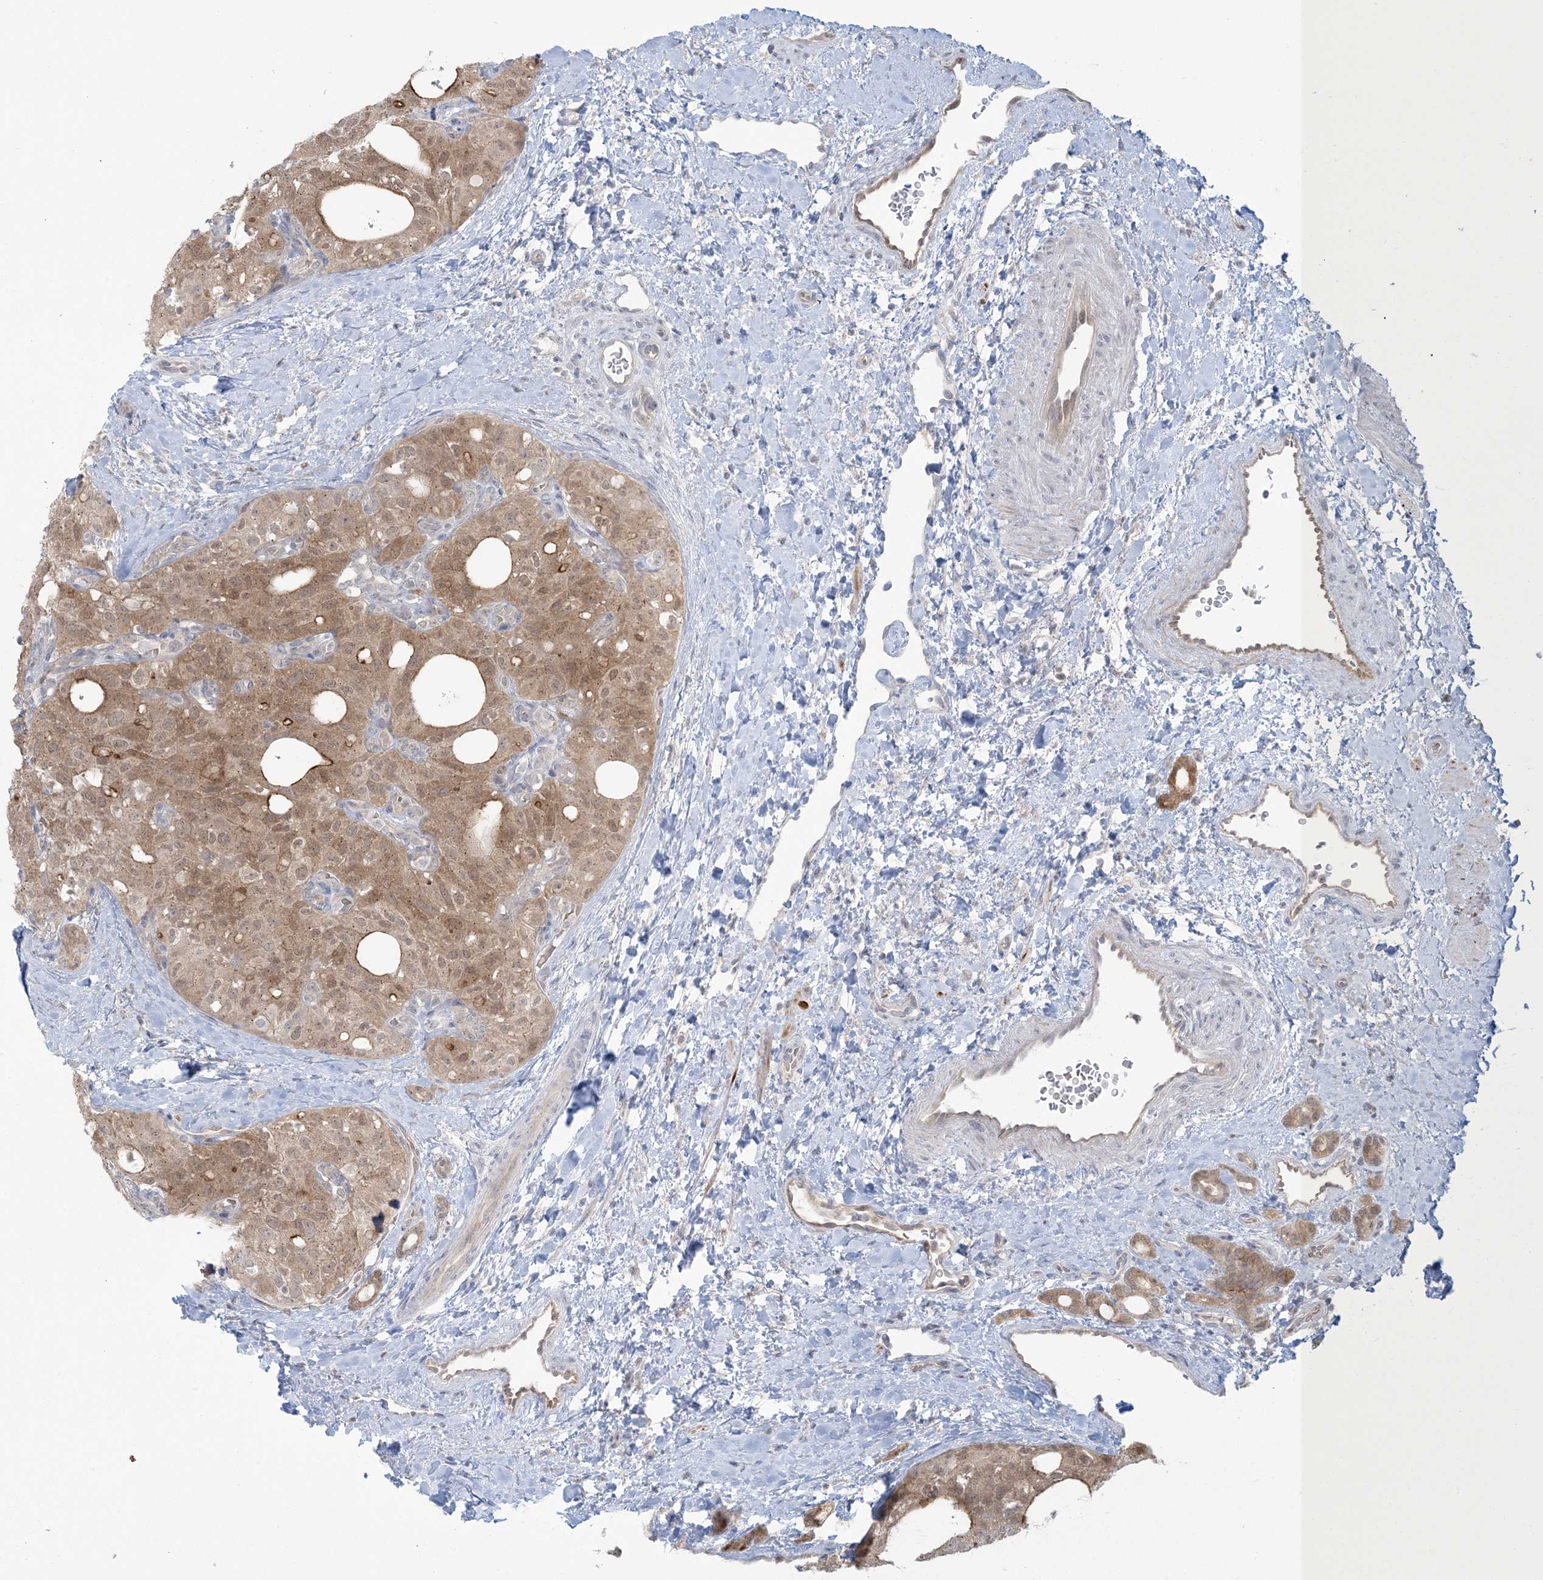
{"staining": {"intensity": "moderate", "quantity": ">75%", "location": "cytoplasmic/membranous,nuclear"}, "tissue": "thyroid cancer", "cell_type": "Tumor cells", "image_type": "cancer", "snomed": [{"axis": "morphology", "description": "Follicular adenoma carcinoma, NOS"}, {"axis": "topography", "description": "Thyroid gland"}], "caption": "Protein expression by IHC reveals moderate cytoplasmic/membranous and nuclear positivity in about >75% of tumor cells in thyroid cancer.", "gene": "NRBP2", "patient": {"sex": "male", "age": 75}}